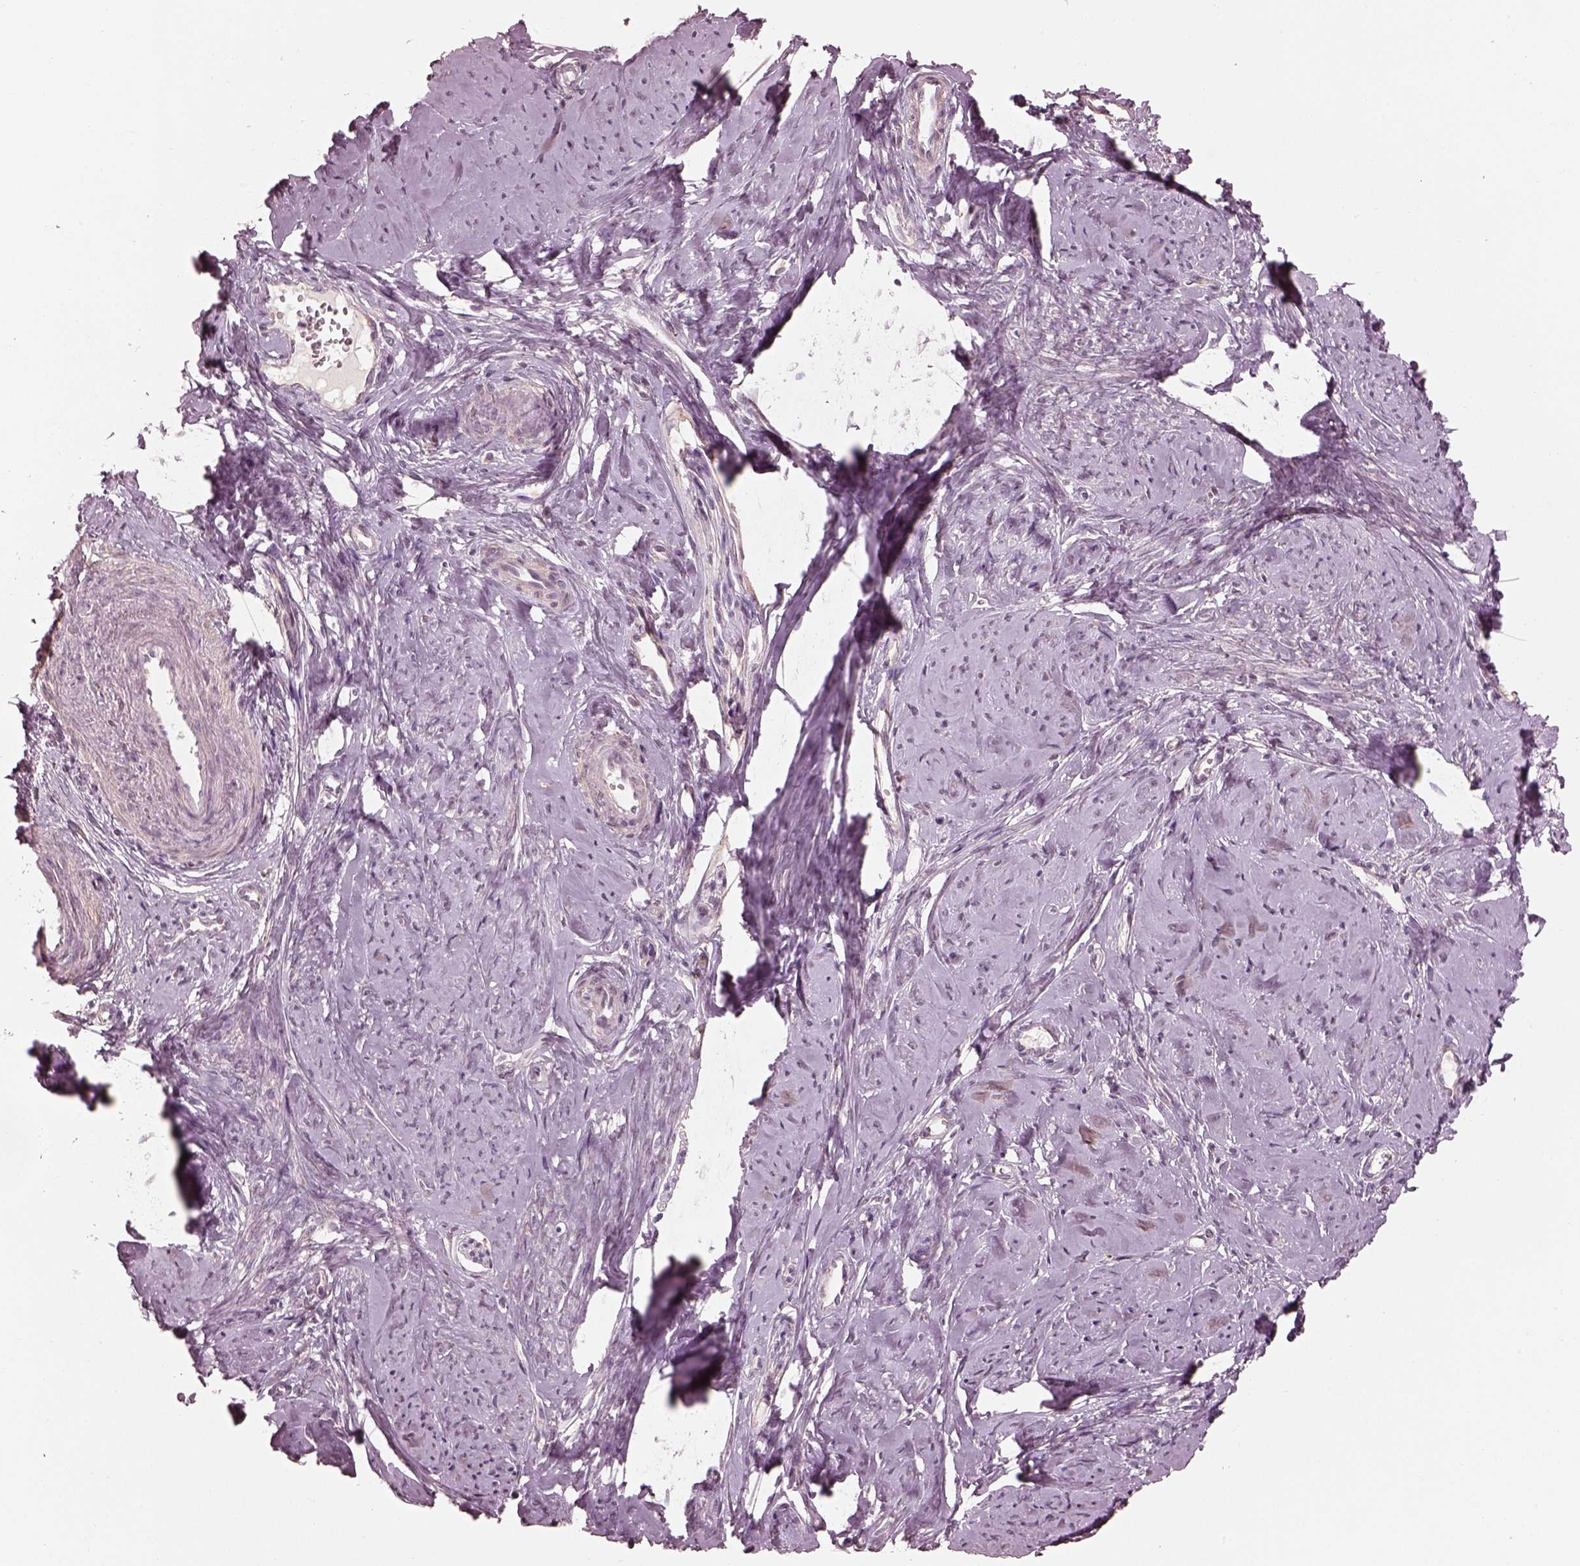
{"staining": {"intensity": "negative", "quantity": "none", "location": "none"}, "tissue": "smooth muscle", "cell_type": "Smooth muscle cells", "image_type": "normal", "snomed": [{"axis": "morphology", "description": "Normal tissue, NOS"}, {"axis": "topography", "description": "Smooth muscle"}], "caption": "The photomicrograph shows no significant staining in smooth muscle cells of smooth muscle. (IHC, brightfield microscopy, high magnification).", "gene": "PRKACG", "patient": {"sex": "female", "age": 48}}